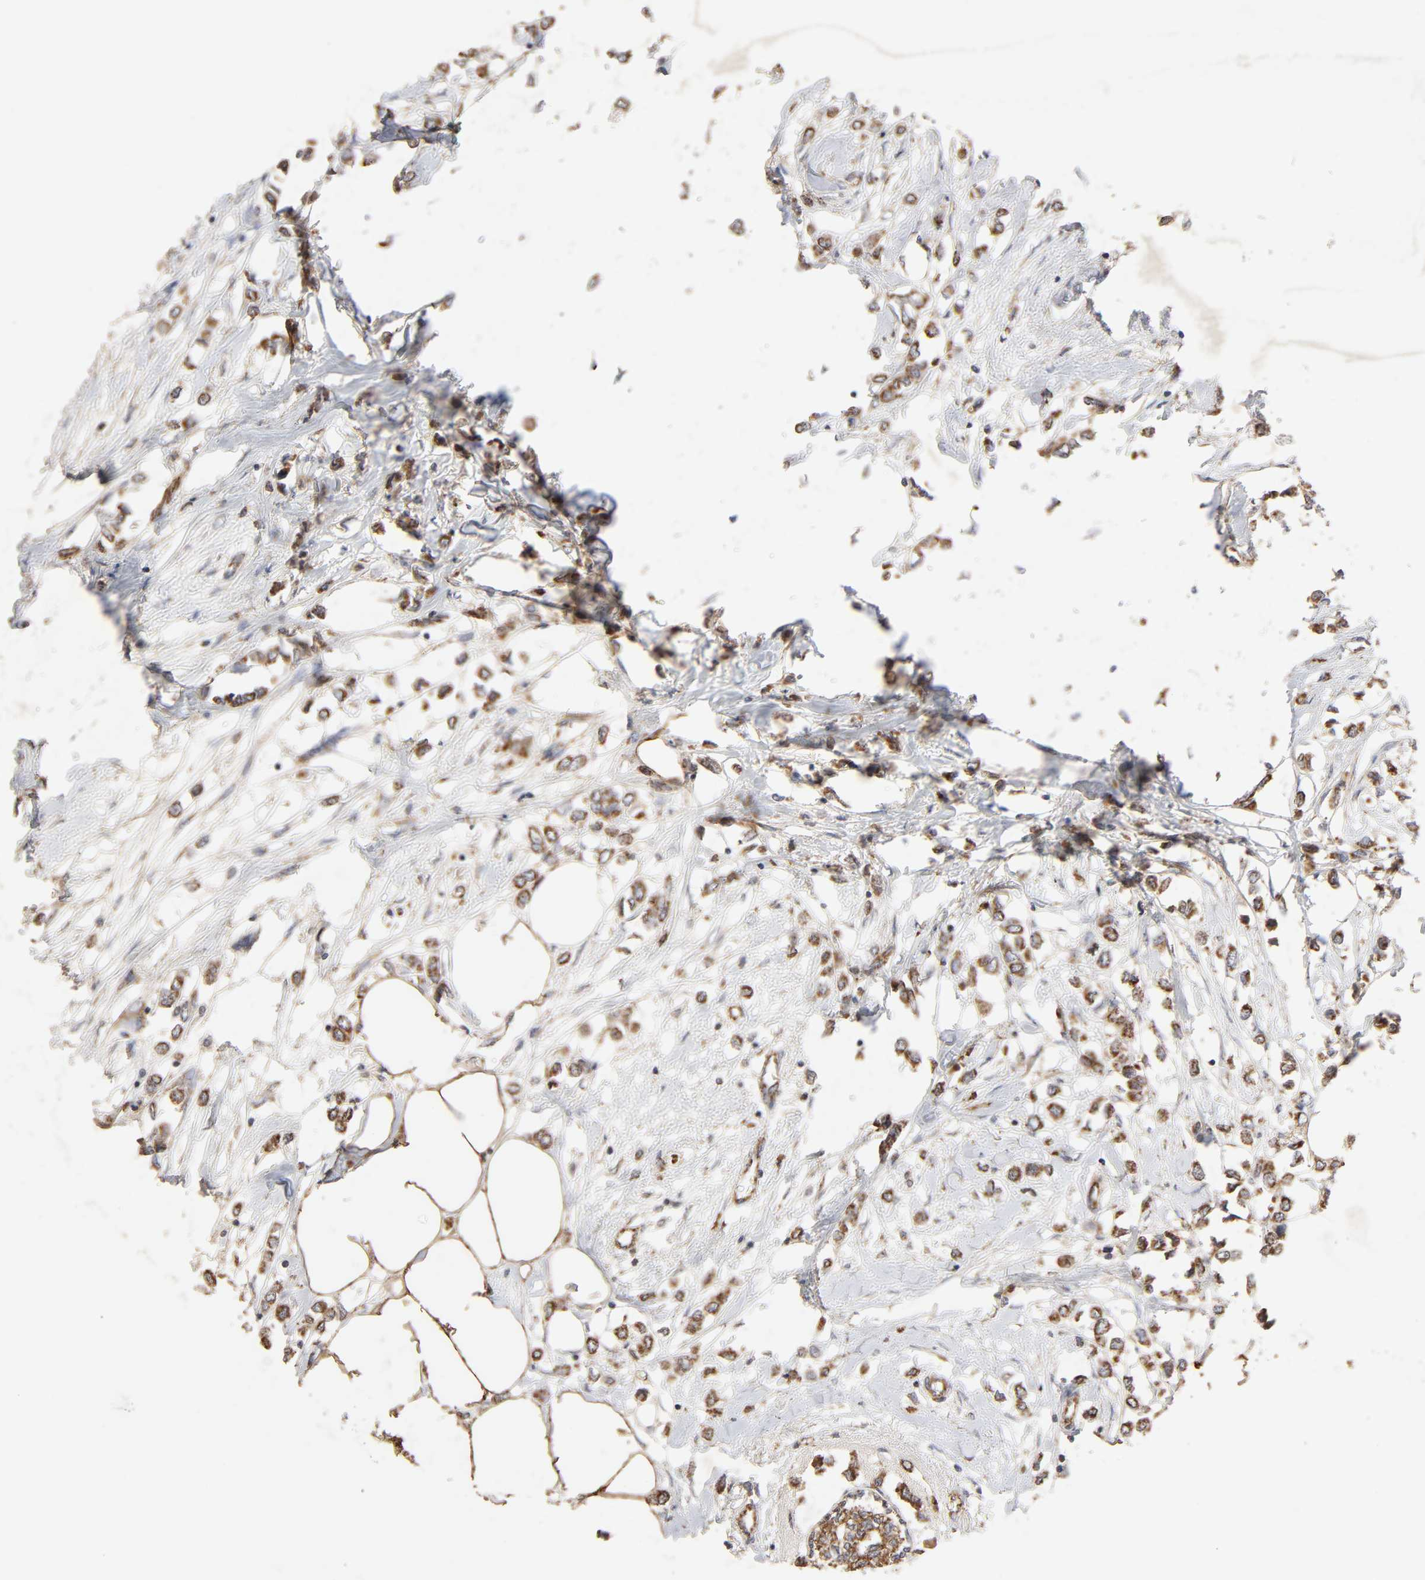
{"staining": {"intensity": "strong", "quantity": ">75%", "location": "cytoplasmic/membranous"}, "tissue": "breast cancer", "cell_type": "Tumor cells", "image_type": "cancer", "snomed": [{"axis": "morphology", "description": "Lobular carcinoma"}, {"axis": "topography", "description": "Breast"}], "caption": "Immunohistochemical staining of breast lobular carcinoma displays strong cytoplasmic/membranous protein positivity in approximately >75% of tumor cells.", "gene": "CYCS", "patient": {"sex": "female", "age": 51}}